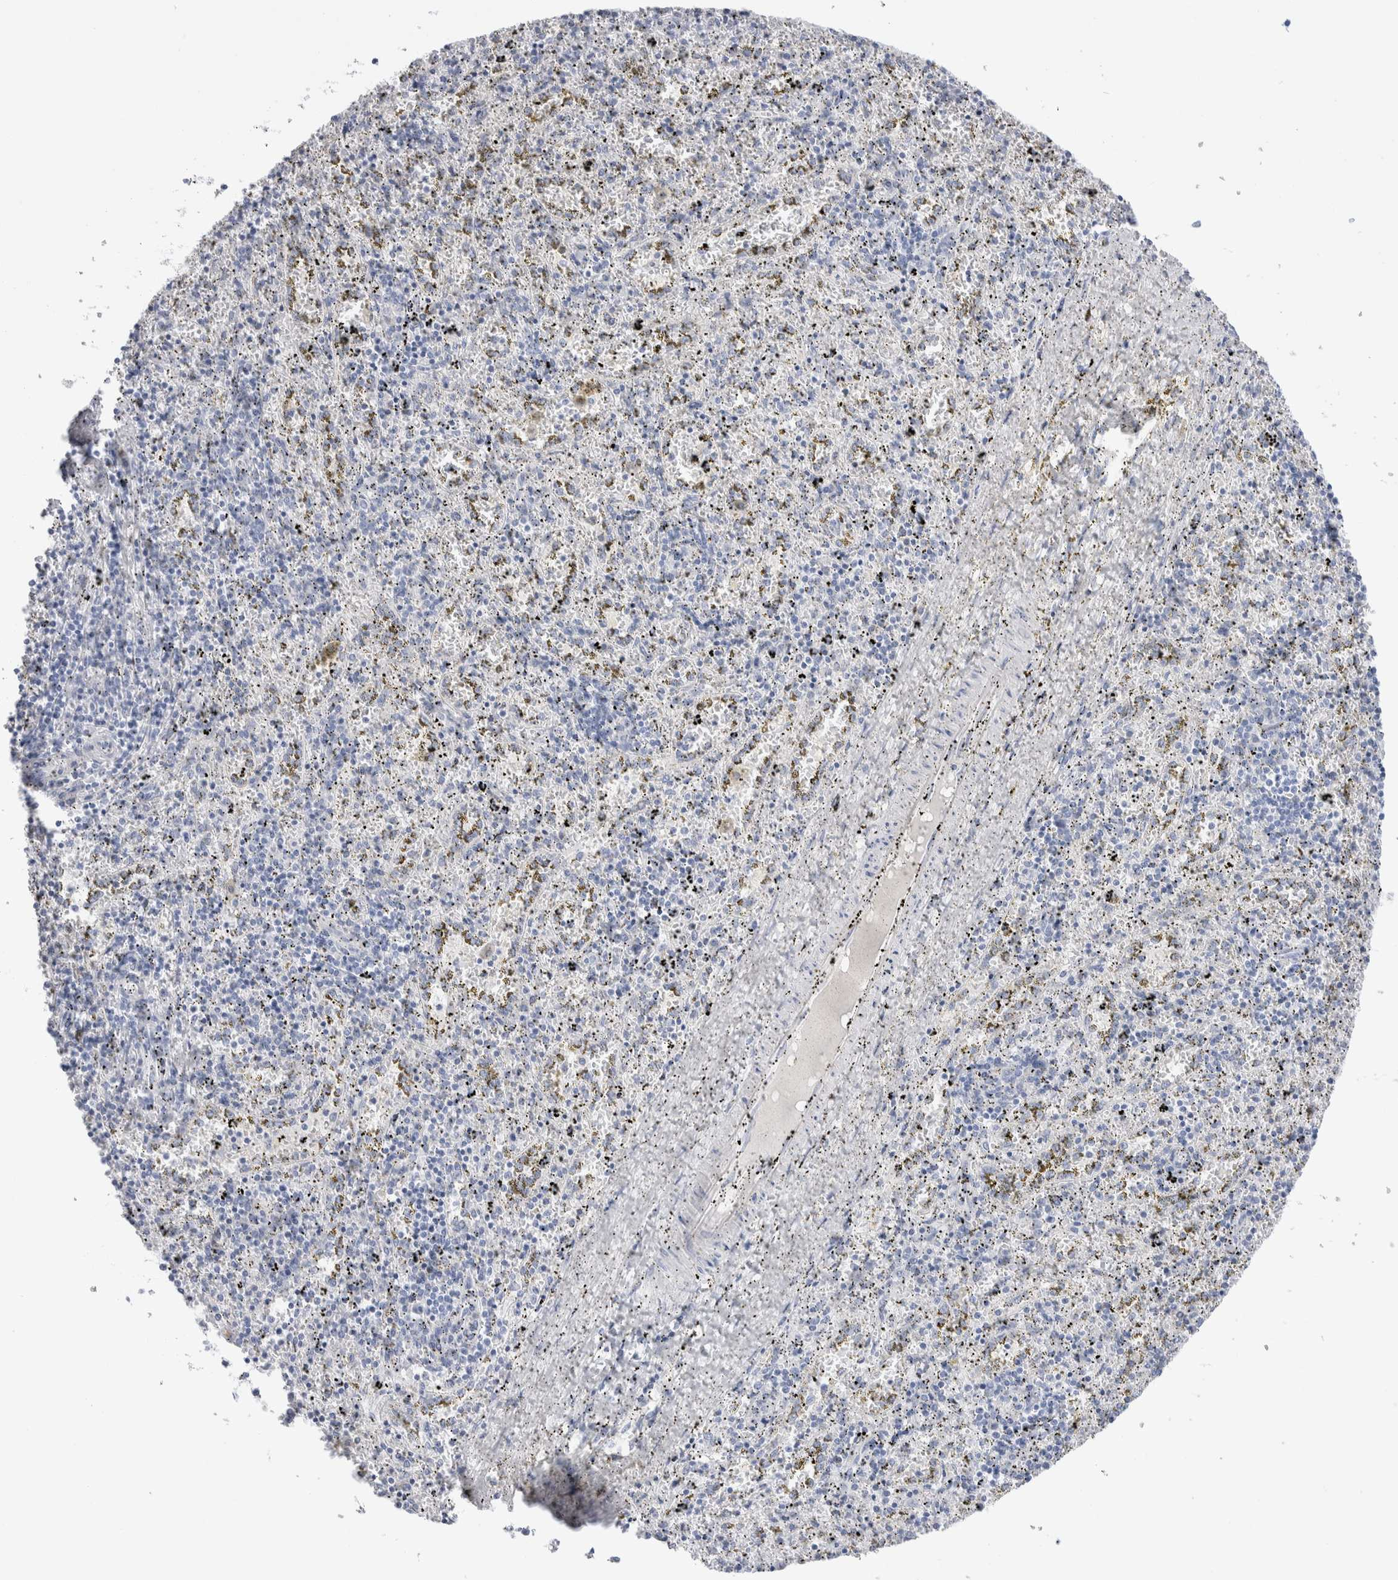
{"staining": {"intensity": "negative", "quantity": "none", "location": "none"}, "tissue": "spleen", "cell_type": "Cells in red pulp", "image_type": "normal", "snomed": [{"axis": "morphology", "description": "Normal tissue, NOS"}, {"axis": "topography", "description": "Spleen"}], "caption": "High power microscopy micrograph of an immunohistochemistry (IHC) histopathology image of normal spleen, revealing no significant staining in cells in red pulp.", "gene": "GDA", "patient": {"sex": "male", "age": 11}}